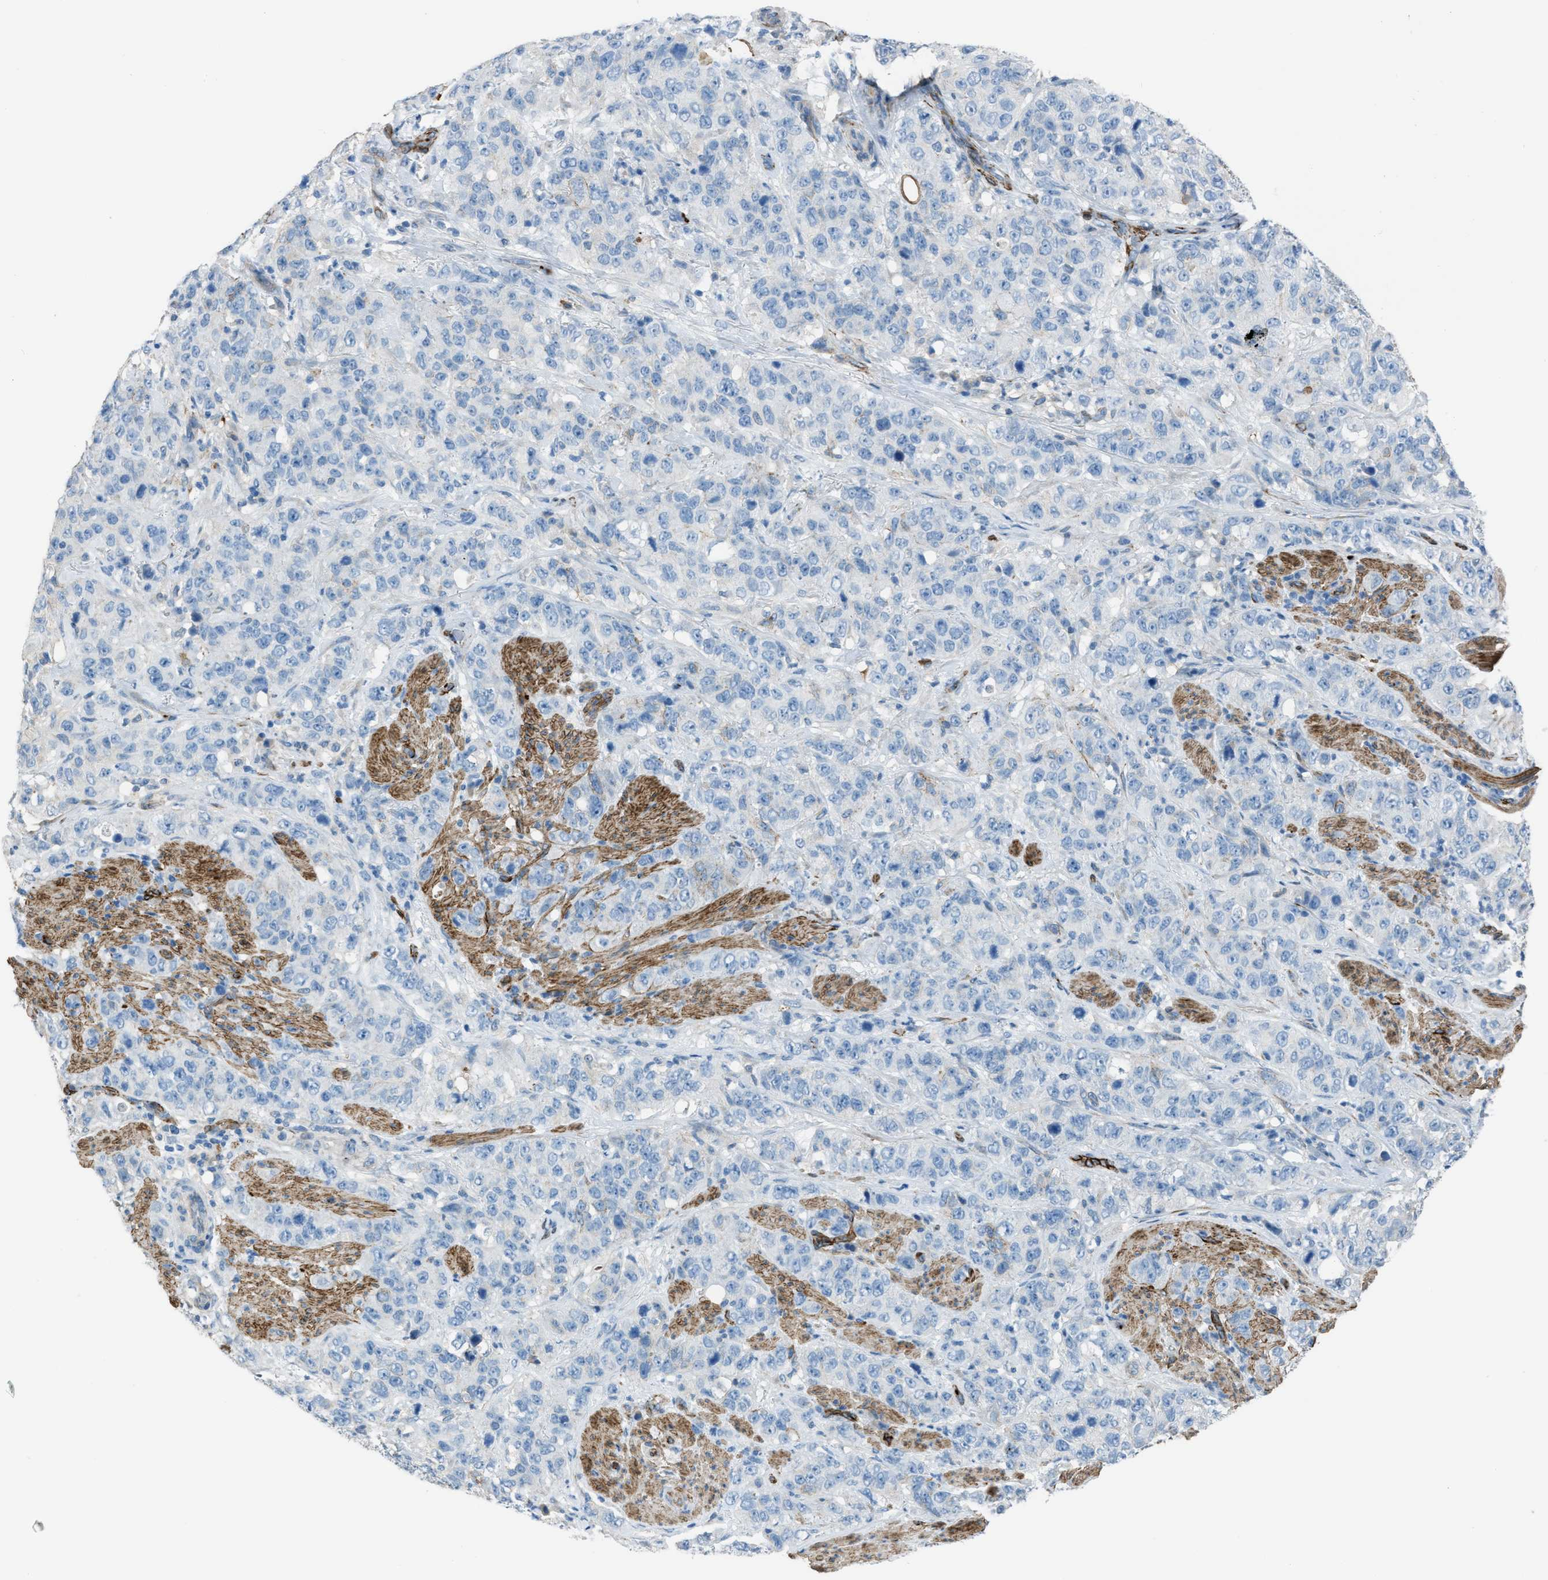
{"staining": {"intensity": "negative", "quantity": "none", "location": "none"}, "tissue": "stomach cancer", "cell_type": "Tumor cells", "image_type": "cancer", "snomed": [{"axis": "morphology", "description": "Adenocarcinoma, NOS"}, {"axis": "topography", "description": "Stomach"}], "caption": "Immunohistochemistry micrograph of human stomach cancer (adenocarcinoma) stained for a protein (brown), which exhibits no staining in tumor cells.", "gene": "SLC22A15", "patient": {"sex": "male", "age": 48}}